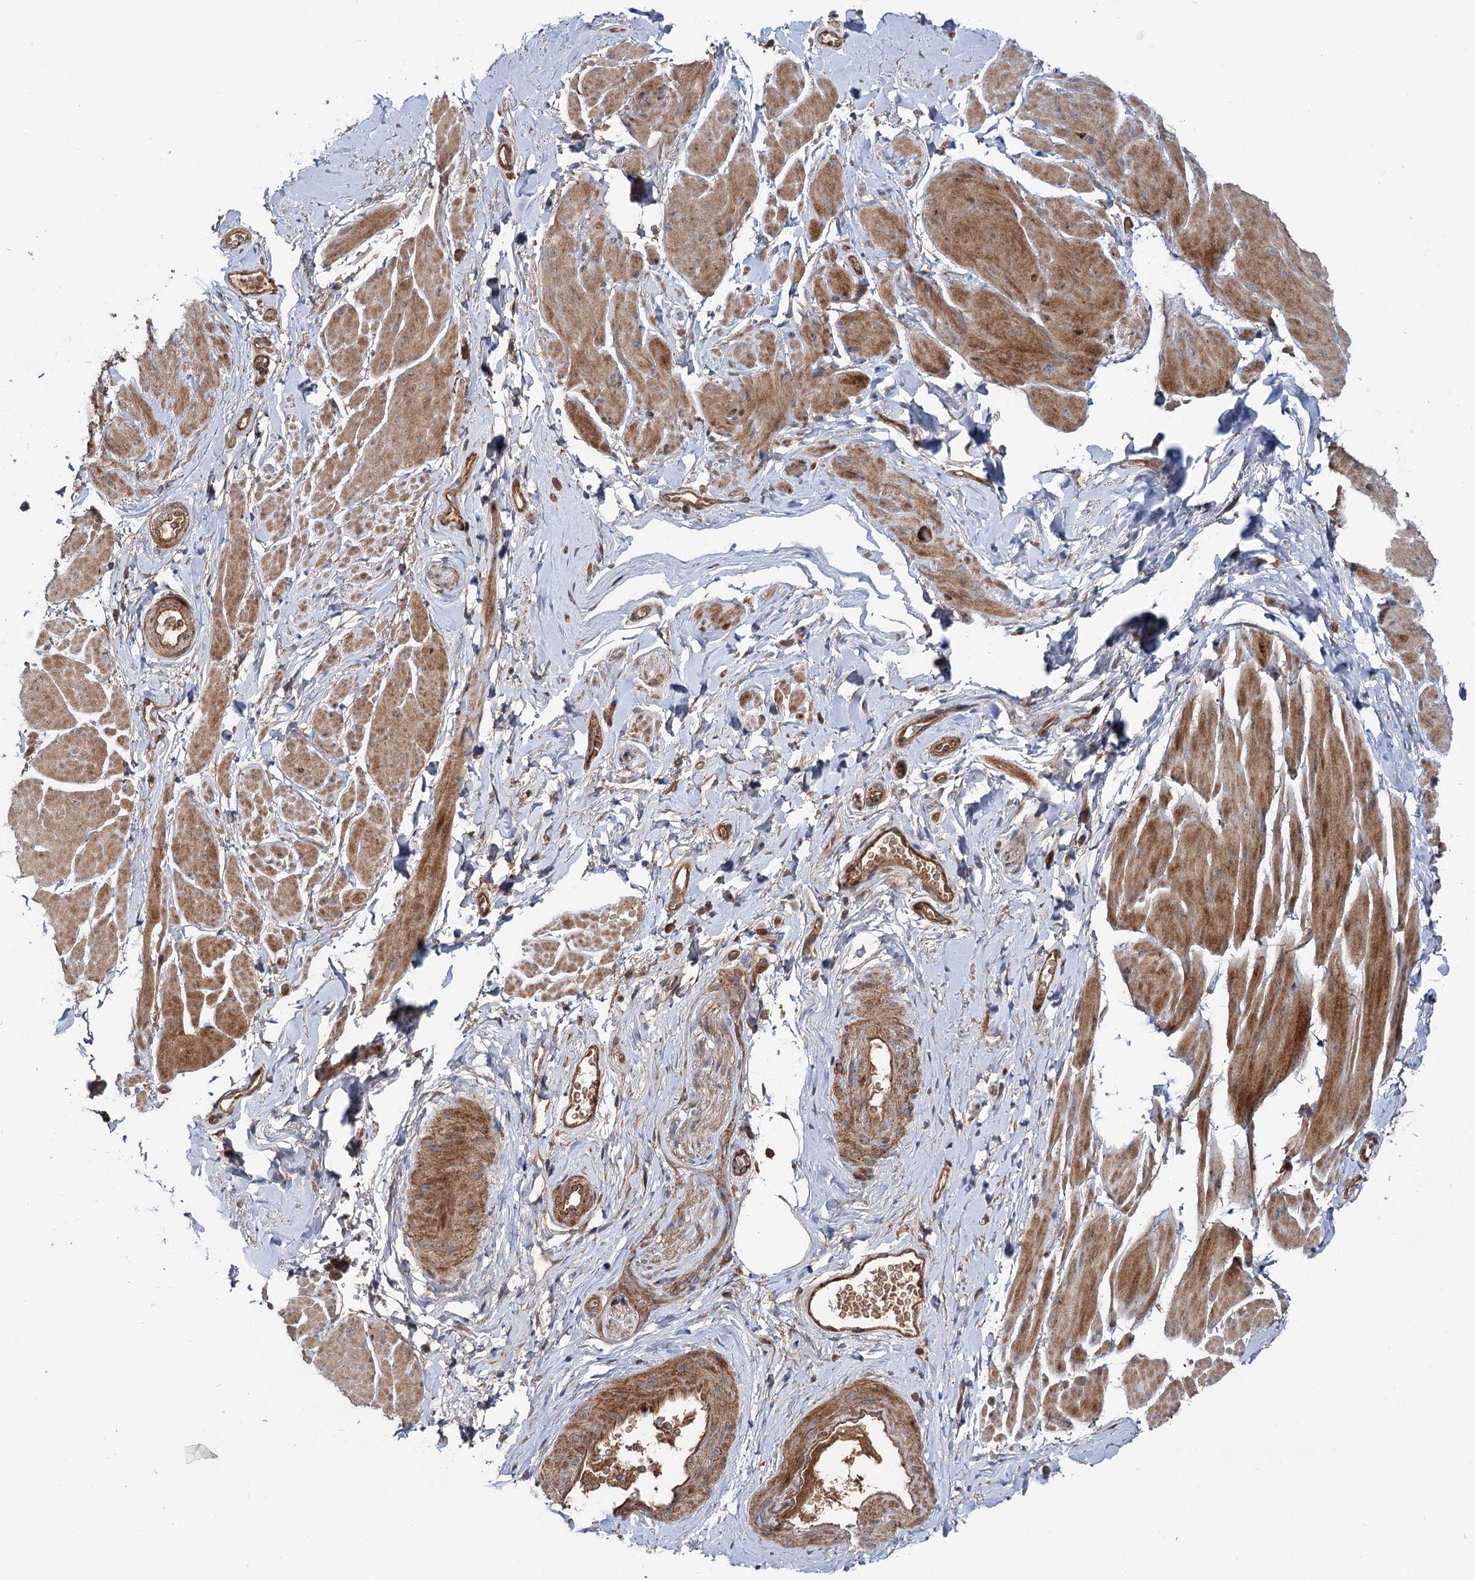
{"staining": {"intensity": "moderate", "quantity": "25%-75%", "location": "cytoplasmic/membranous"}, "tissue": "smooth muscle", "cell_type": "Smooth muscle cells", "image_type": "normal", "snomed": [{"axis": "morphology", "description": "Normal tissue, NOS"}, {"axis": "topography", "description": "Smooth muscle"}, {"axis": "topography", "description": "Peripheral nerve tissue"}], "caption": "Immunohistochemistry of normal smooth muscle exhibits medium levels of moderate cytoplasmic/membranous positivity in approximately 25%-75% of smooth muscle cells. Immunohistochemistry (ihc) stains the protein of interest in brown and the nuclei are stained blue.", "gene": "ADGRG4", "patient": {"sex": "male", "age": 69}}